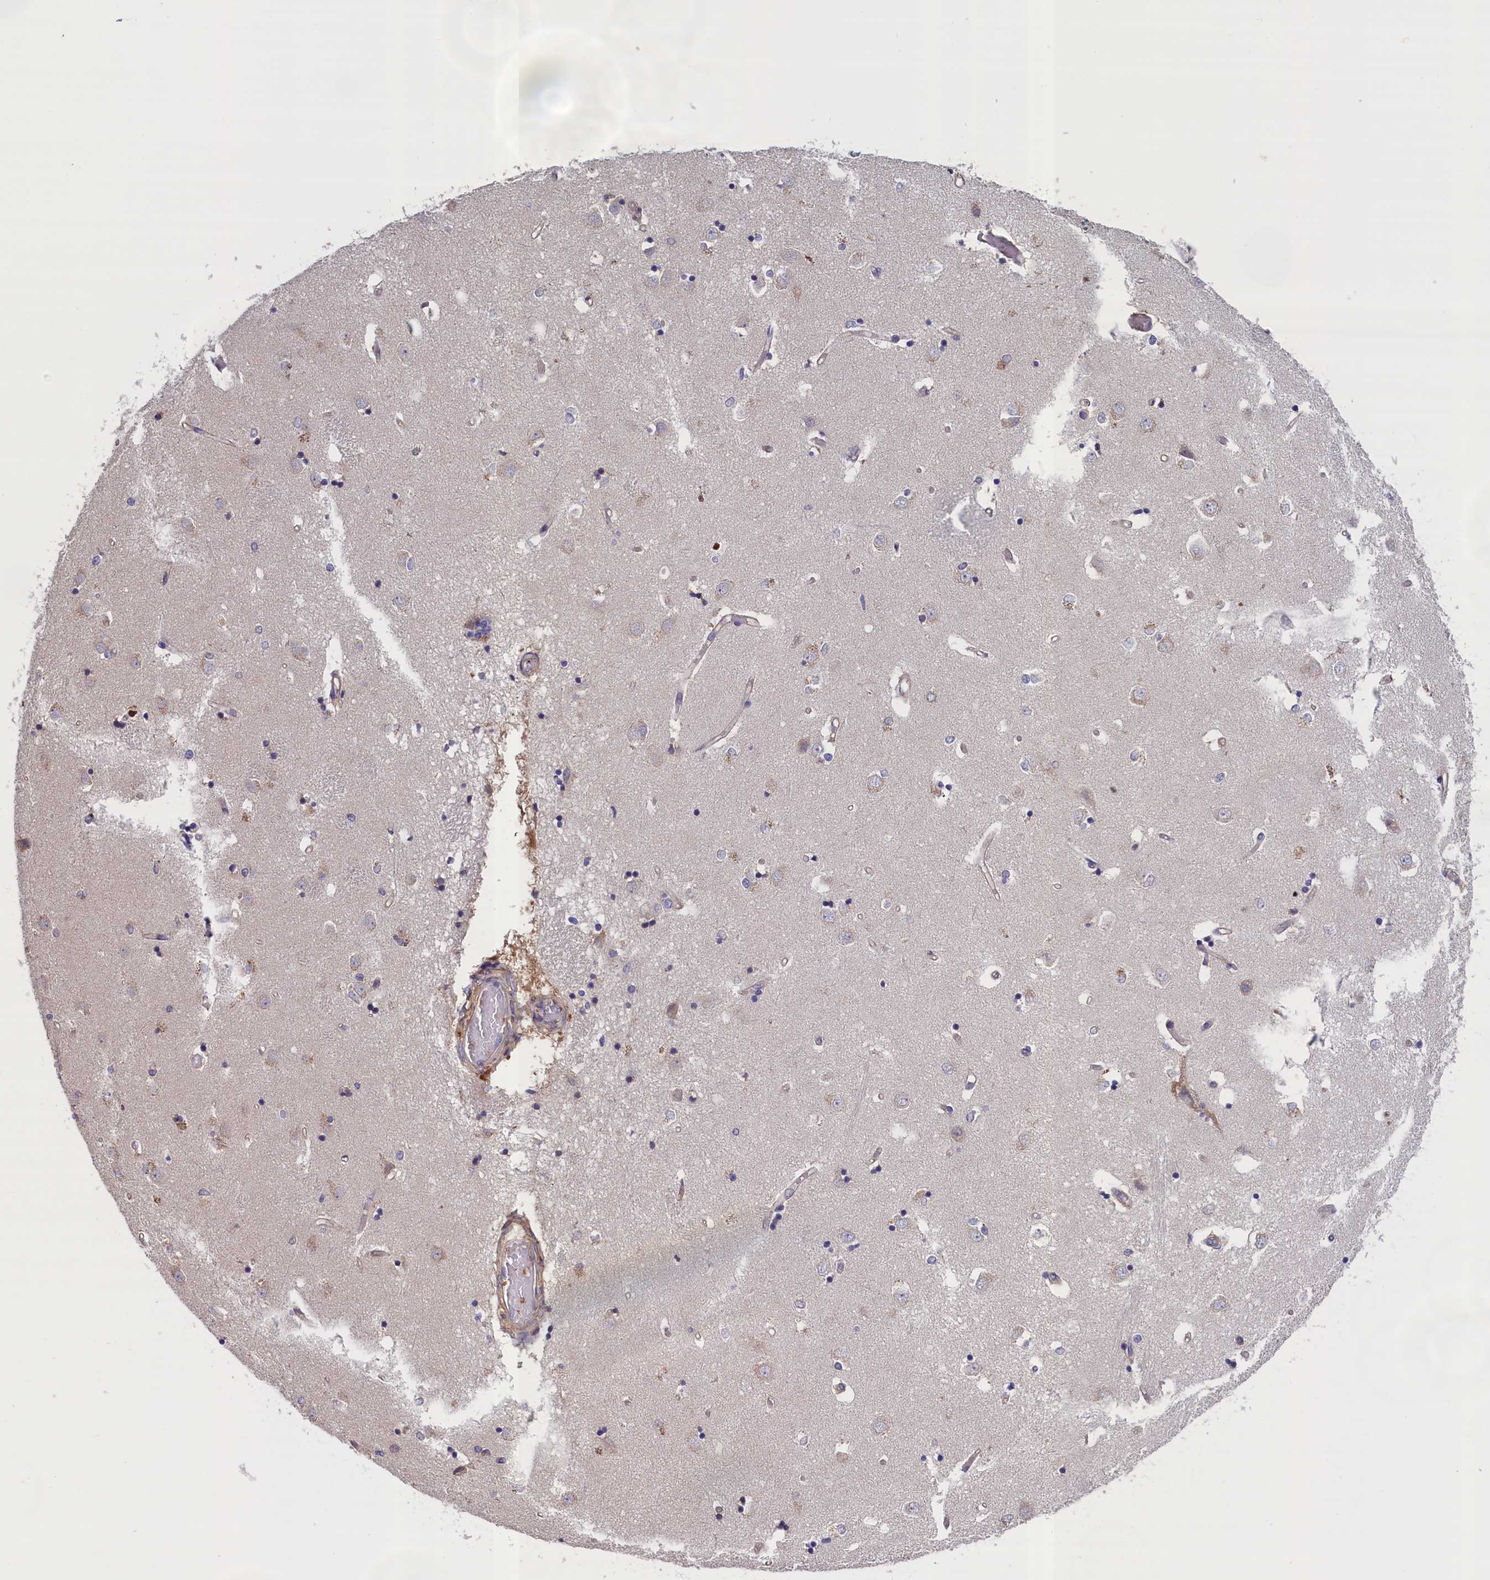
{"staining": {"intensity": "negative", "quantity": "none", "location": "none"}, "tissue": "caudate", "cell_type": "Glial cells", "image_type": "normal", "snomed": [{"axis": "morphology", "description": "Normal tissue, NOS"}, {"axis": "topography", "description": "Lateral ventricle wall"}], "caption": "This is an IHC image of normal human caudate. There is no expression in glial cells.", "gene": "ANKRD2", "patient": {"sex": "male", "age": 45}}